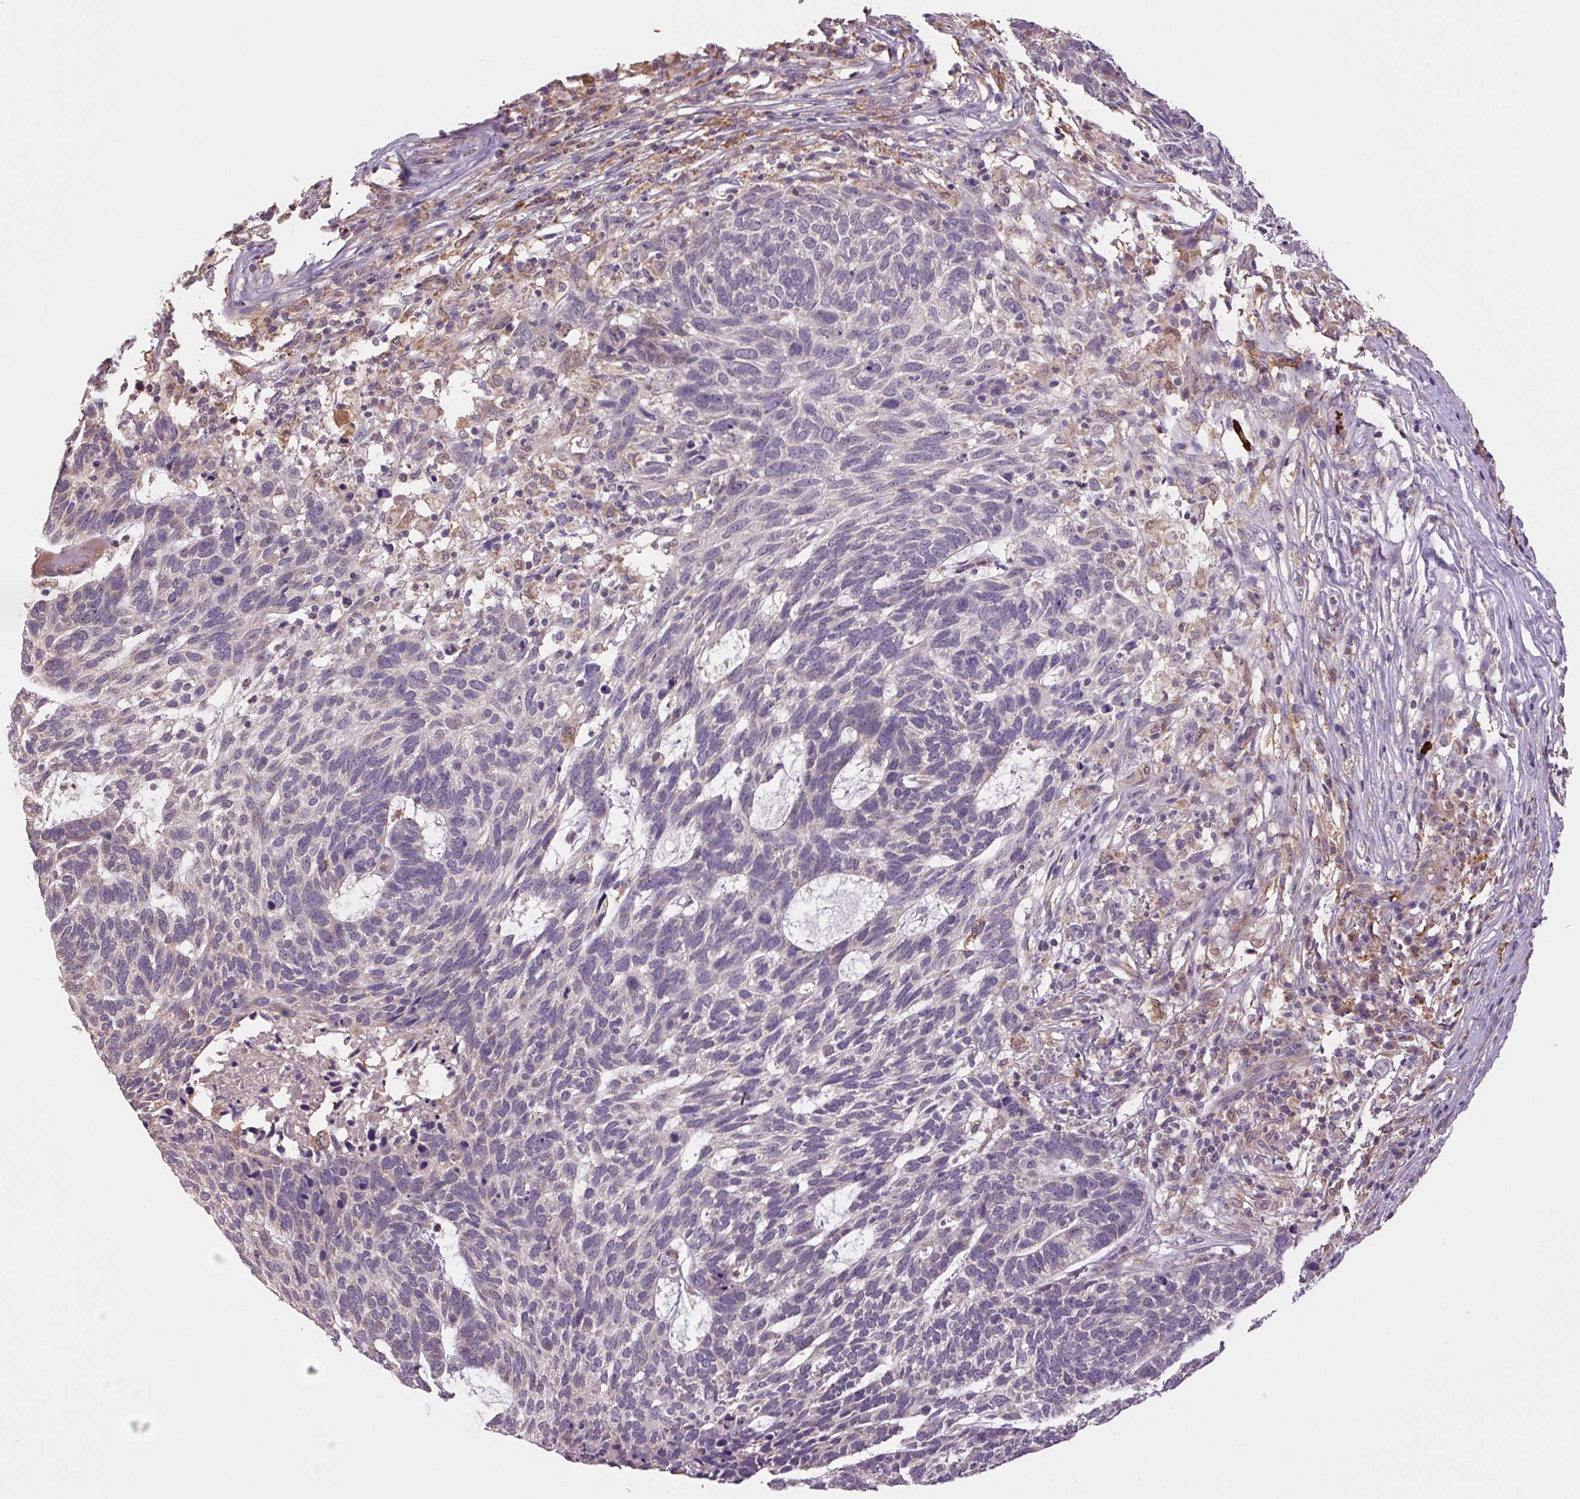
{"staining": {"intensity": "negative", "quantity": "none", "location": "none"}, "tissue": "skin cancer", "cell_type": "Tumor cells", "image_type": "cancer", "snomed": [{"axis": "morphology", "description": "Basal cell carcinoma"}, {"axis": "topography", "description": "Skin"}], "caption": "This image is of skin cancer (basal cell carcinoma) stained with IHC to label a protein in brown with the nuclei are counter-stained blue. There is no expression in tumor cells. Nuclei are stained in blue.", "gene": "SGF29", "patient": {"sex": "female", "age": 65}}